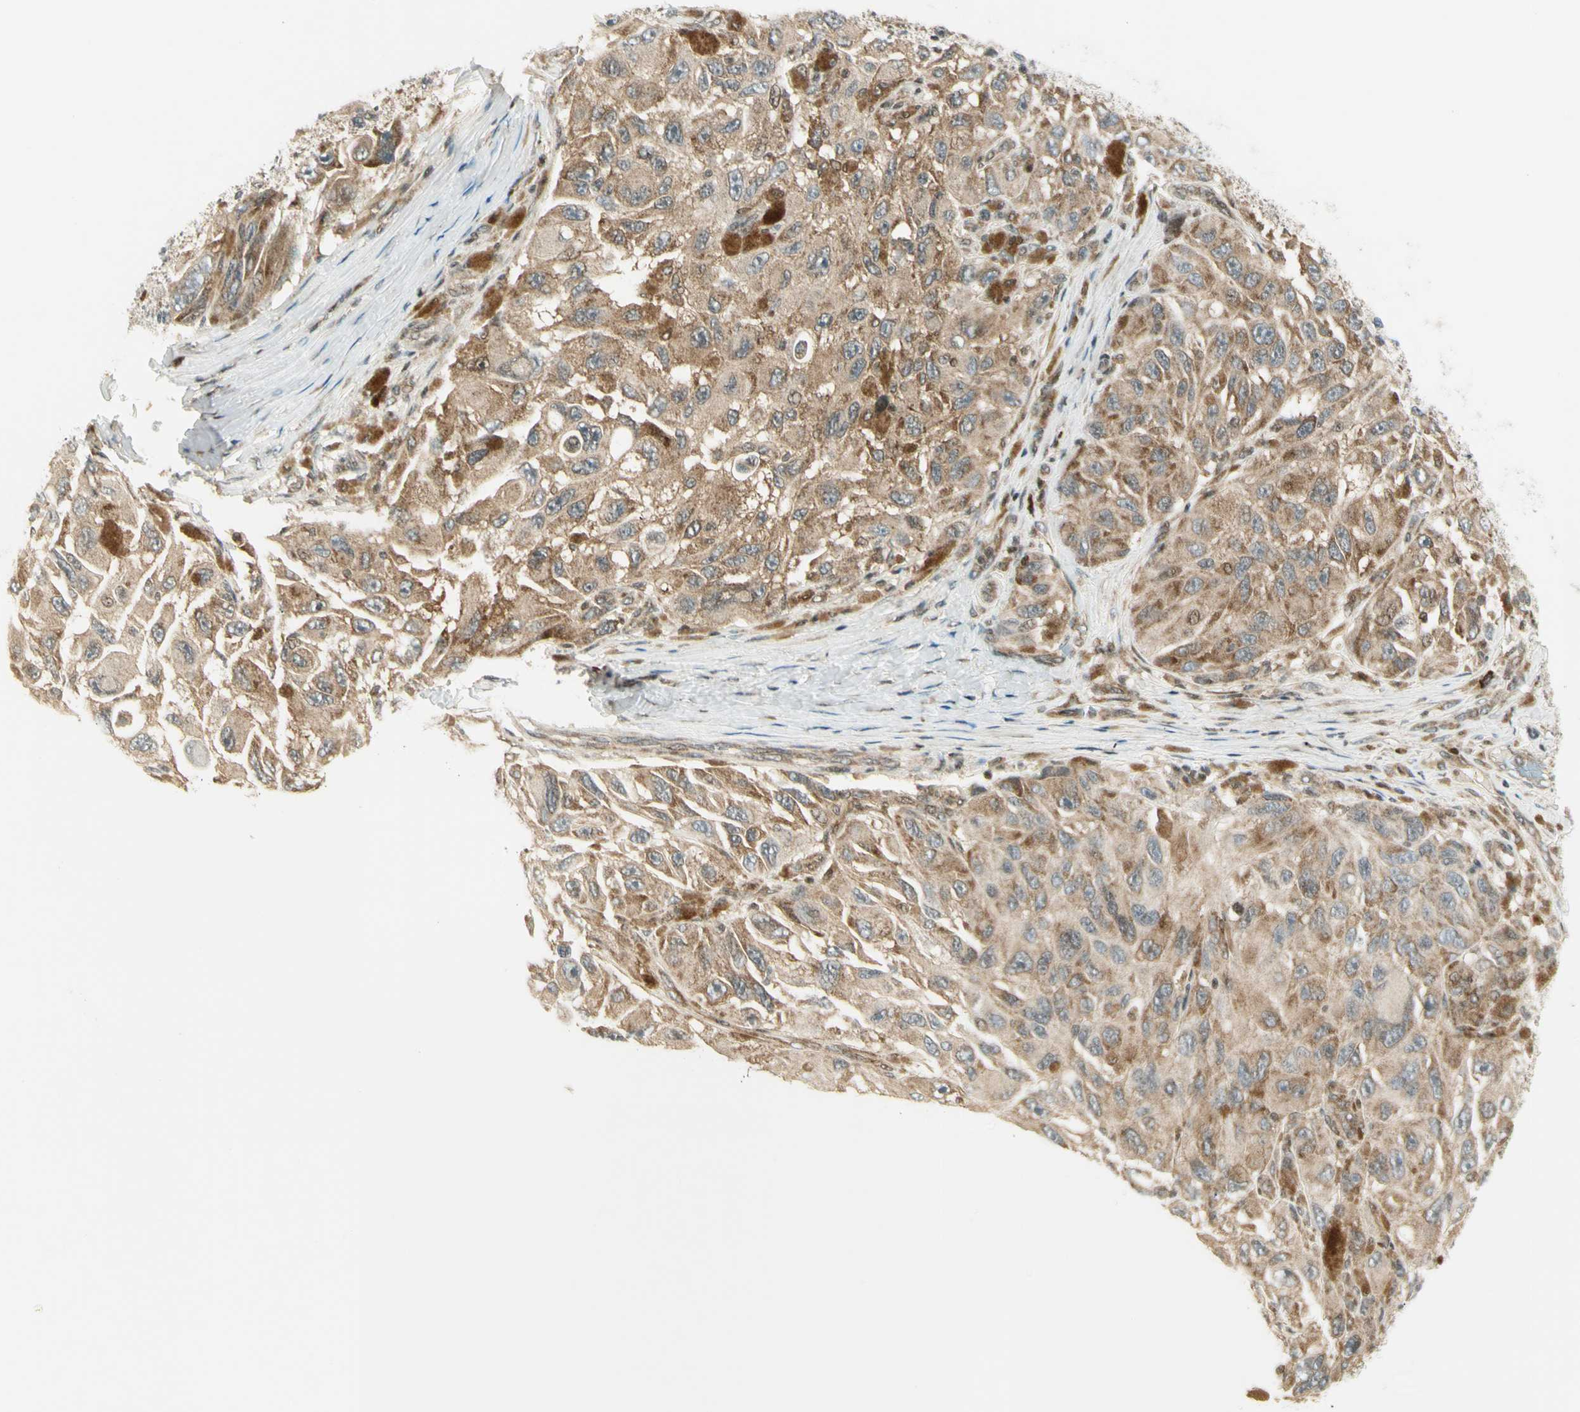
{"staining": {"intensity": "weak", "quantity": ">75%", "location": "cytoplasmic/membranous"}, "tissue": "melanoma", "cell_type": "Tumor cells", "image_type": "cancer", "snomed": [{"axis": "morphology", "description": "Malignant melanoma, NOS"}, {"axis": "topography", "description": "Skin"}], "caption": "Immunohistochemical staining of melanoma exhibits weak cytoplasmic/membranous protein expression in approximately >75% of tumor cells.", "gene": "TPT1", "patient": {"sex": "female", "age": 73}}